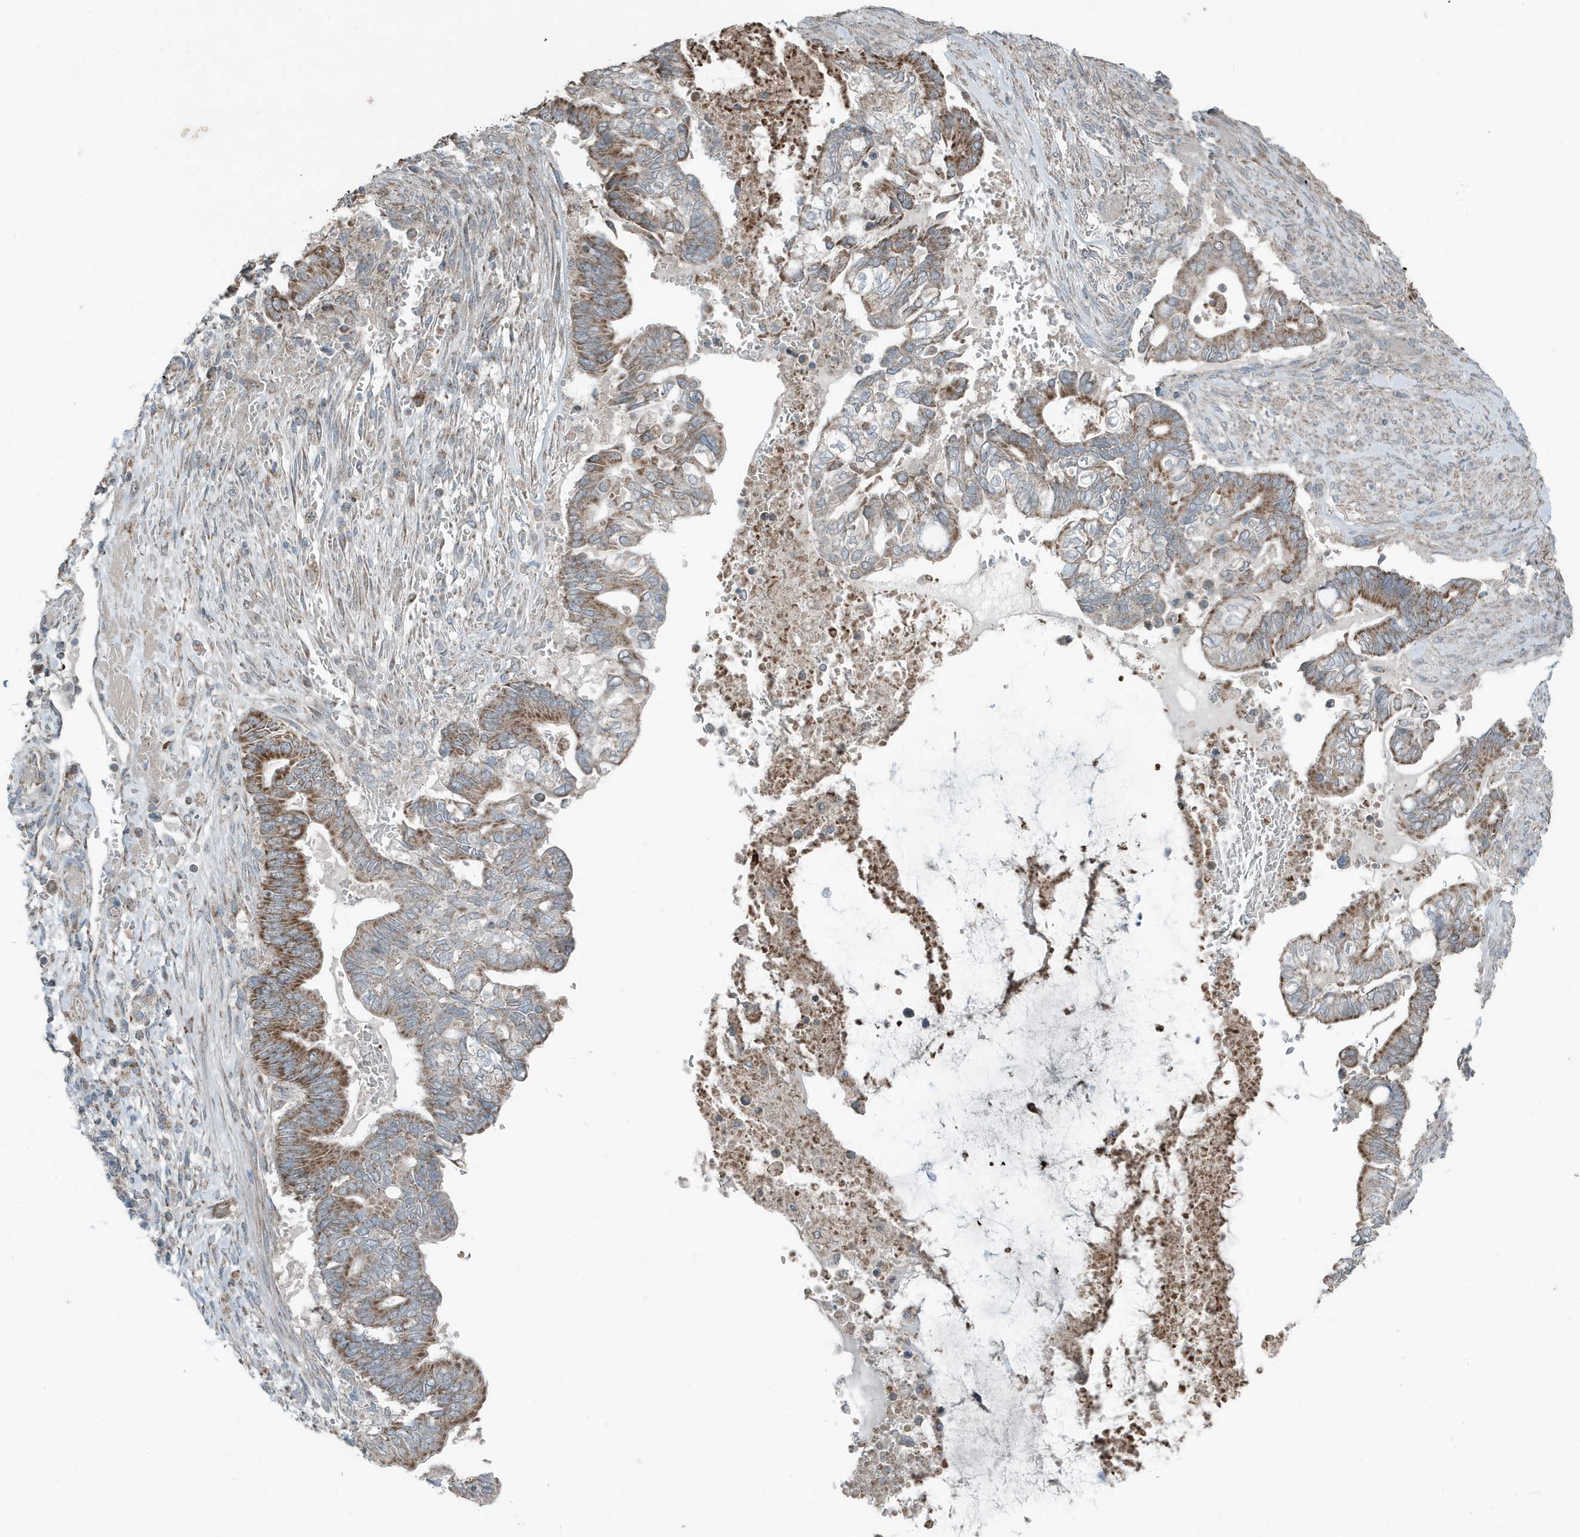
{"staining": {"intensity": "moderate", "quantity": ">75%", "location": "cytoplasmic/membranous"}, "tissue": "pancreatic cancer", "cell_type": "Tumor cells", "image_type": "cancer", "snomed": [{"axis": "morphology", "description": "Adenocarcinoma, NOS"}, {"axis": "topography", "description": "Pancreas"}], "caption": "Immunohistochemical staining of human pancreatic cancer reveals moderate cytoplasmic/membranous protein positivity in about >75% of tumor cells.", "gene": "MT-CYB", "patient": {"sex": "male", "age": 68}}